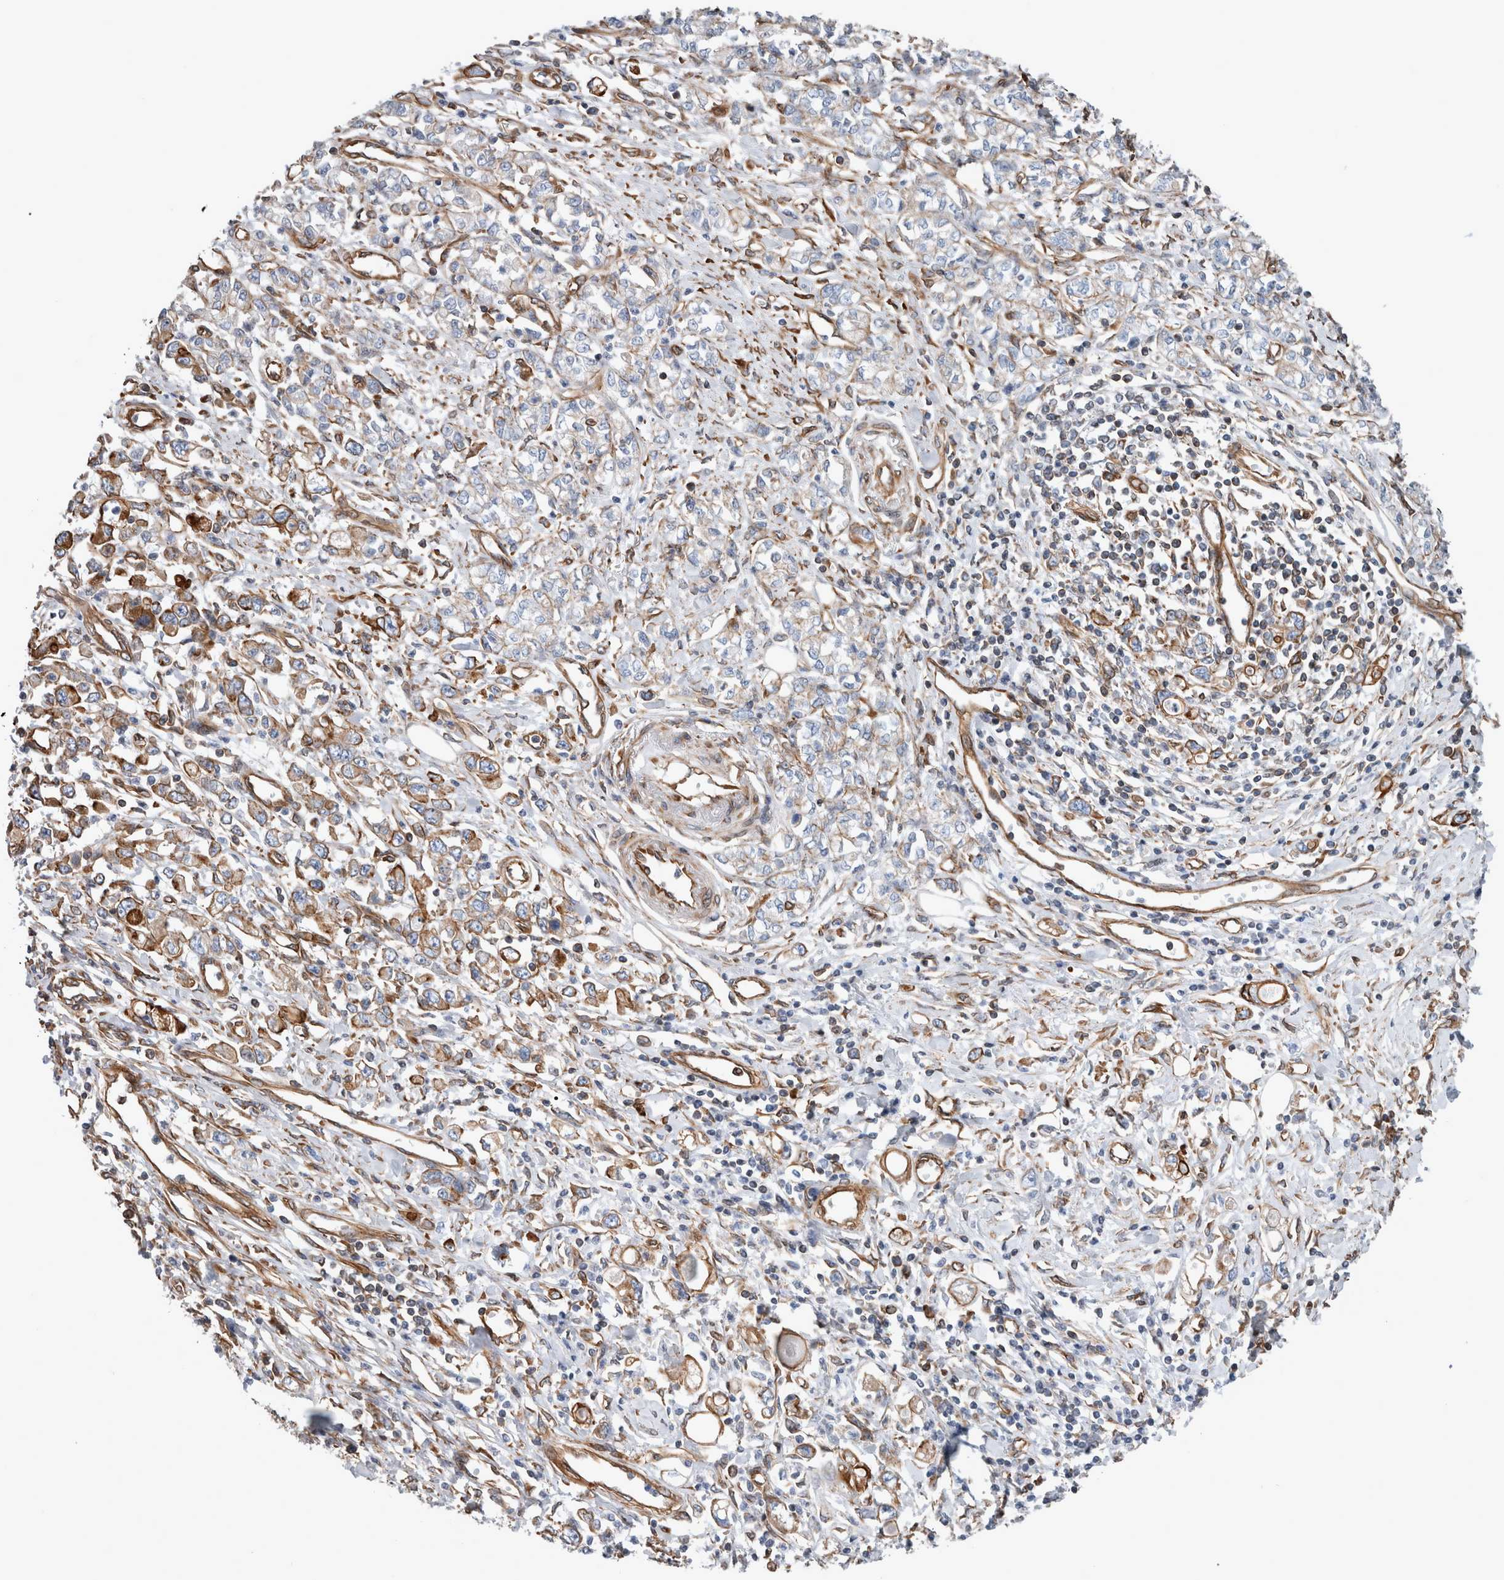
{"staining": {"intensity": "moderate", "quantity": "25%-75%", "location": "cytoplasmic/membranous"}, "tissue": "stomach cancer", "cell_type": "Tumor cells", "image_type": "cancer", "snomed": [{"axis": "morphology", "description": "Adenocarcinoma, NOS"}, {"axis": "topography", "description": "Stomach"}], "caption": "Protein expression analysis of human stomach cancer reveals moderate cytoplasmic/membranous expression in approximately 25%-75% of tumor cells. The staining was performed using DAB (3,3'-diaminobenzidine), with brown indicating positive protein expression. Nuclei are stained blue with hematoxylin.", "gene": "PLEC", "patient": {"sex": "female", "age": 76}}